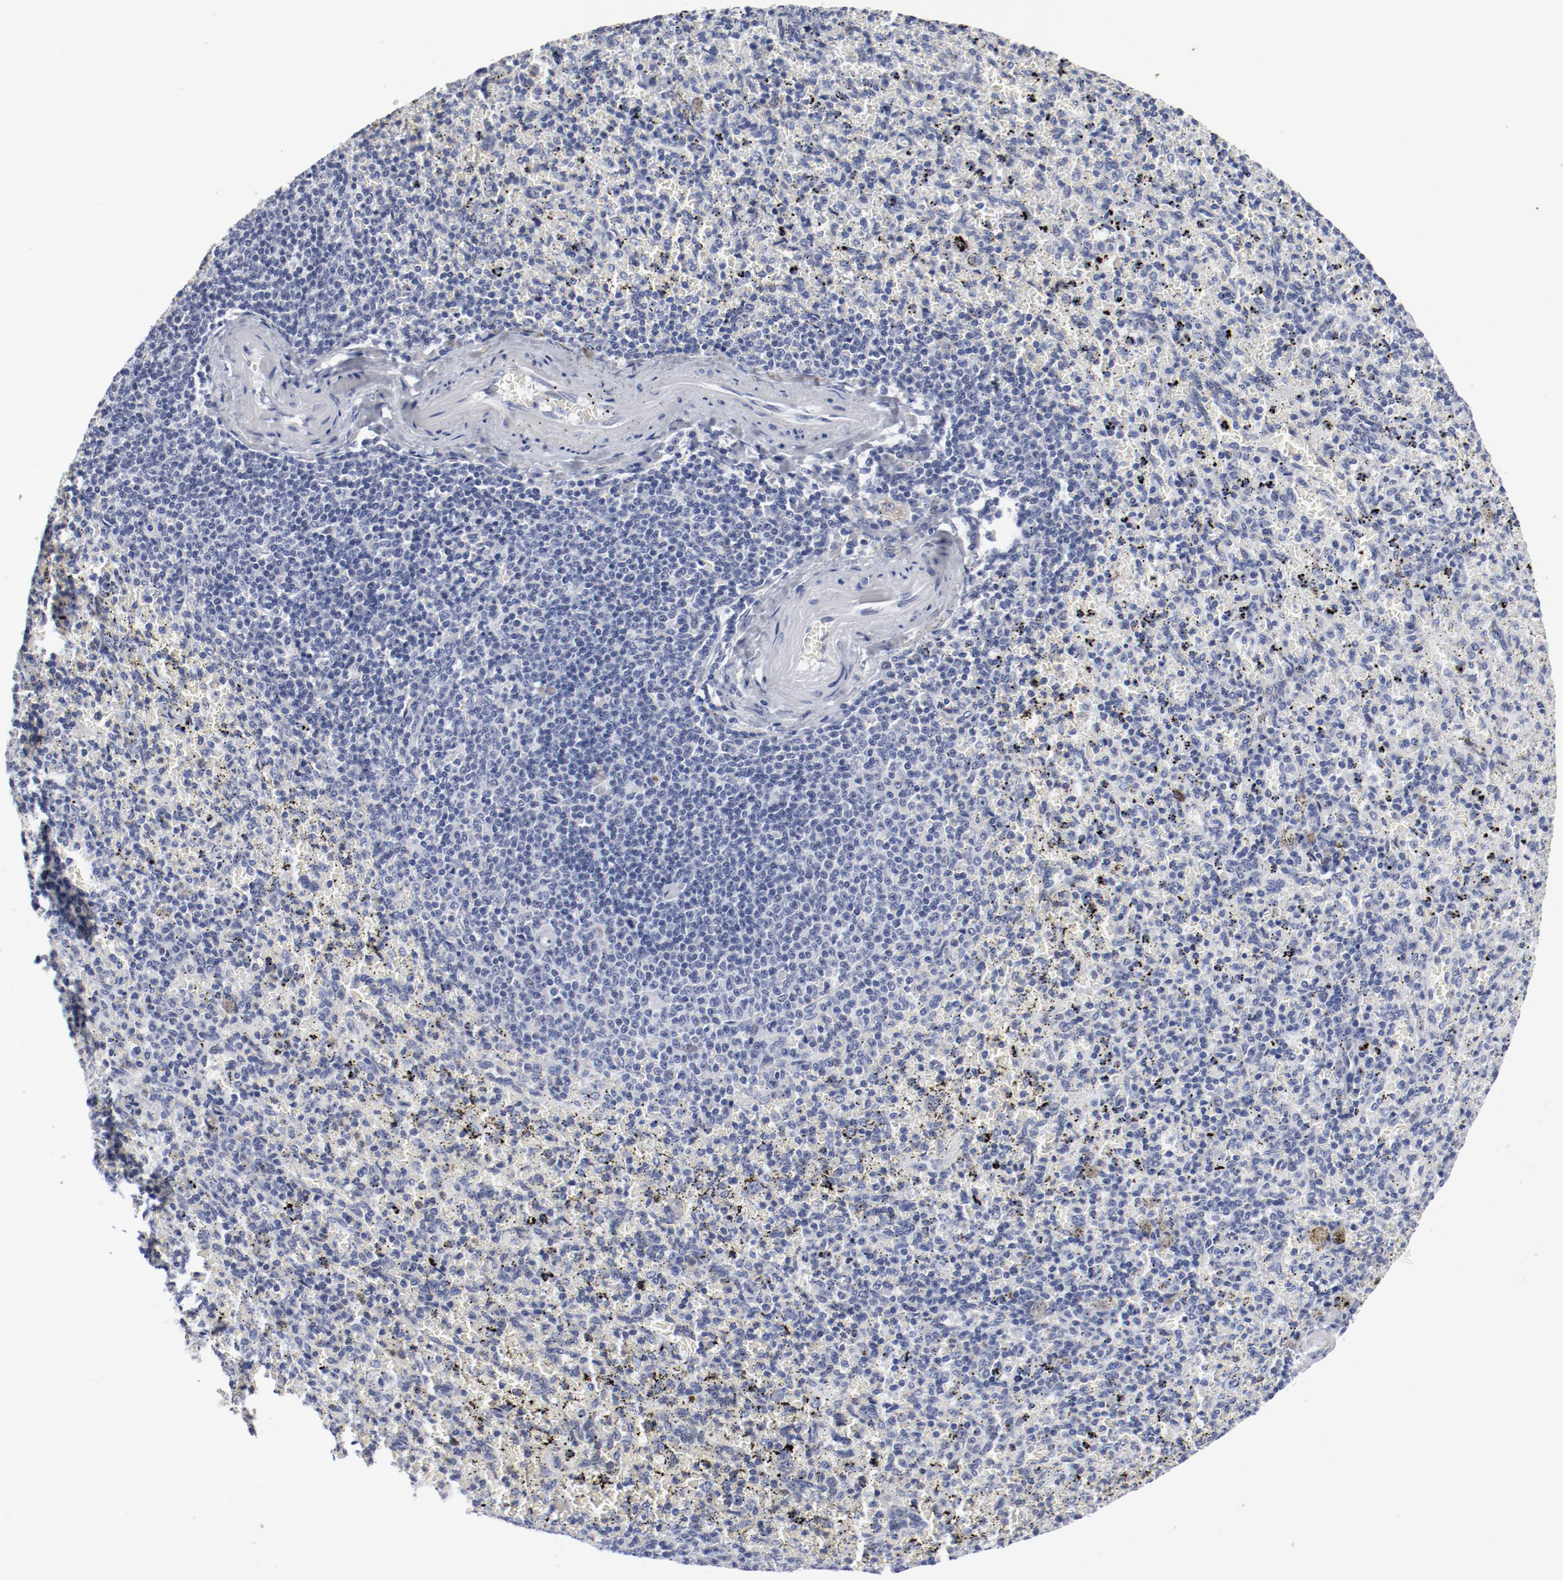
{"staining": {"intensity": "negative", "quantity": "none", "location": "none"}, "tissue": "spleen", "cell_type": "Cells in red pulp", "image_type": "normal", "snomed": [{"axis": "morphology", "description": "Normal tissue, NOS"}, {"axis": "topography", "description": "Spleen"}], "caption": "An IHC micrograph of normal spleen is shown. There is no staining in cells in red pulp of spleen. The staining is performed using DAB (3,3'-diaminobenzidine) brown chromogen with nuclei counter-stained in using hematoxylin.", "gene": "GPR143", "patient": {"sex": "female", "age": 43}}